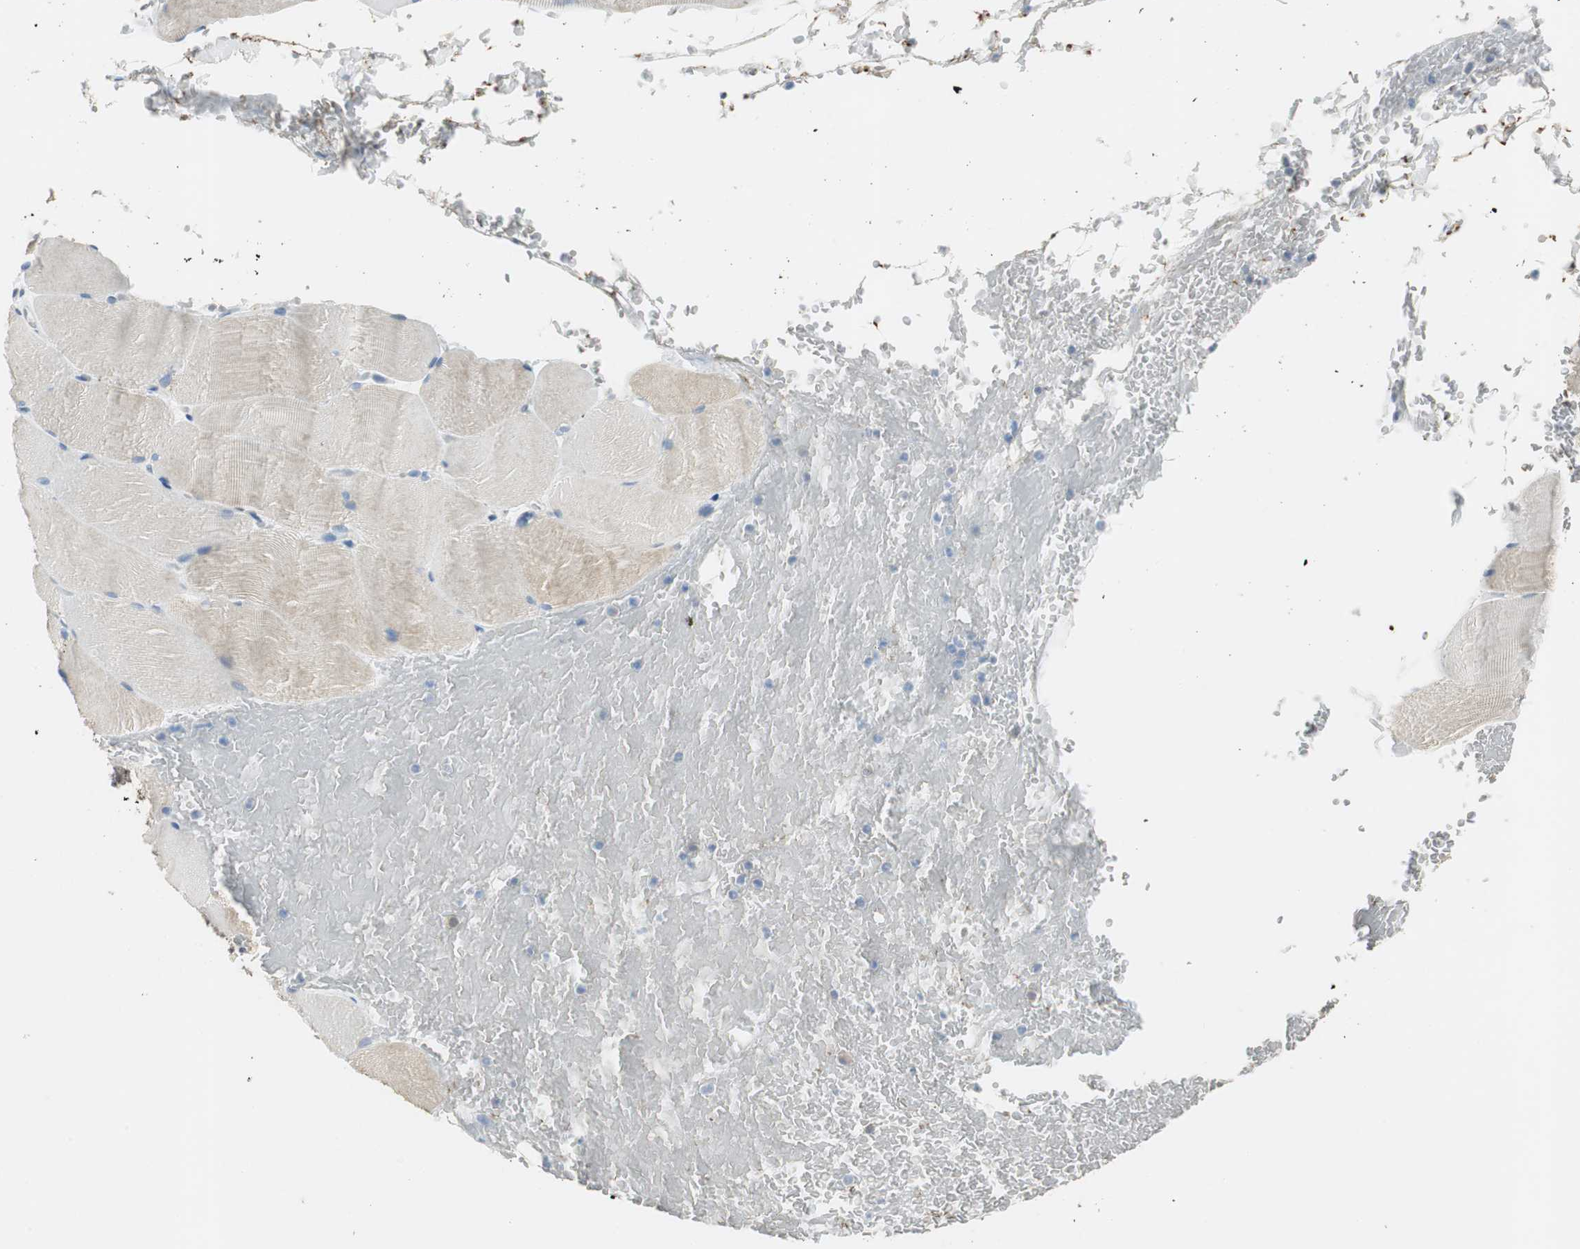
{"staining": {"intensity": "weak", "quantity": "<25%", "location": "cytoplasmic/membranous"}, "tissue": "skeletal muscle", "cell_type": "Myocytes", "image_type": "normal", "snomed": [{"axis": "morphology", "description": "Normal tissue, NOS"}, {"axis": "topography", "description": "Skeletal muscle"}, {"axis": "topography", "description": "Parathyroid gland"}], "caption": "High magnification brightfield microscopy of benign skeletal muscle stained with DAB (brown) and counterstained with hematoxylin (blue): myocytes show no significant expression. (Immunohistochemistry (ihc), brightfield microscopy, high magnification).", "gene": "MSTO1", "patient": {"sex": "female", "age": 37}}